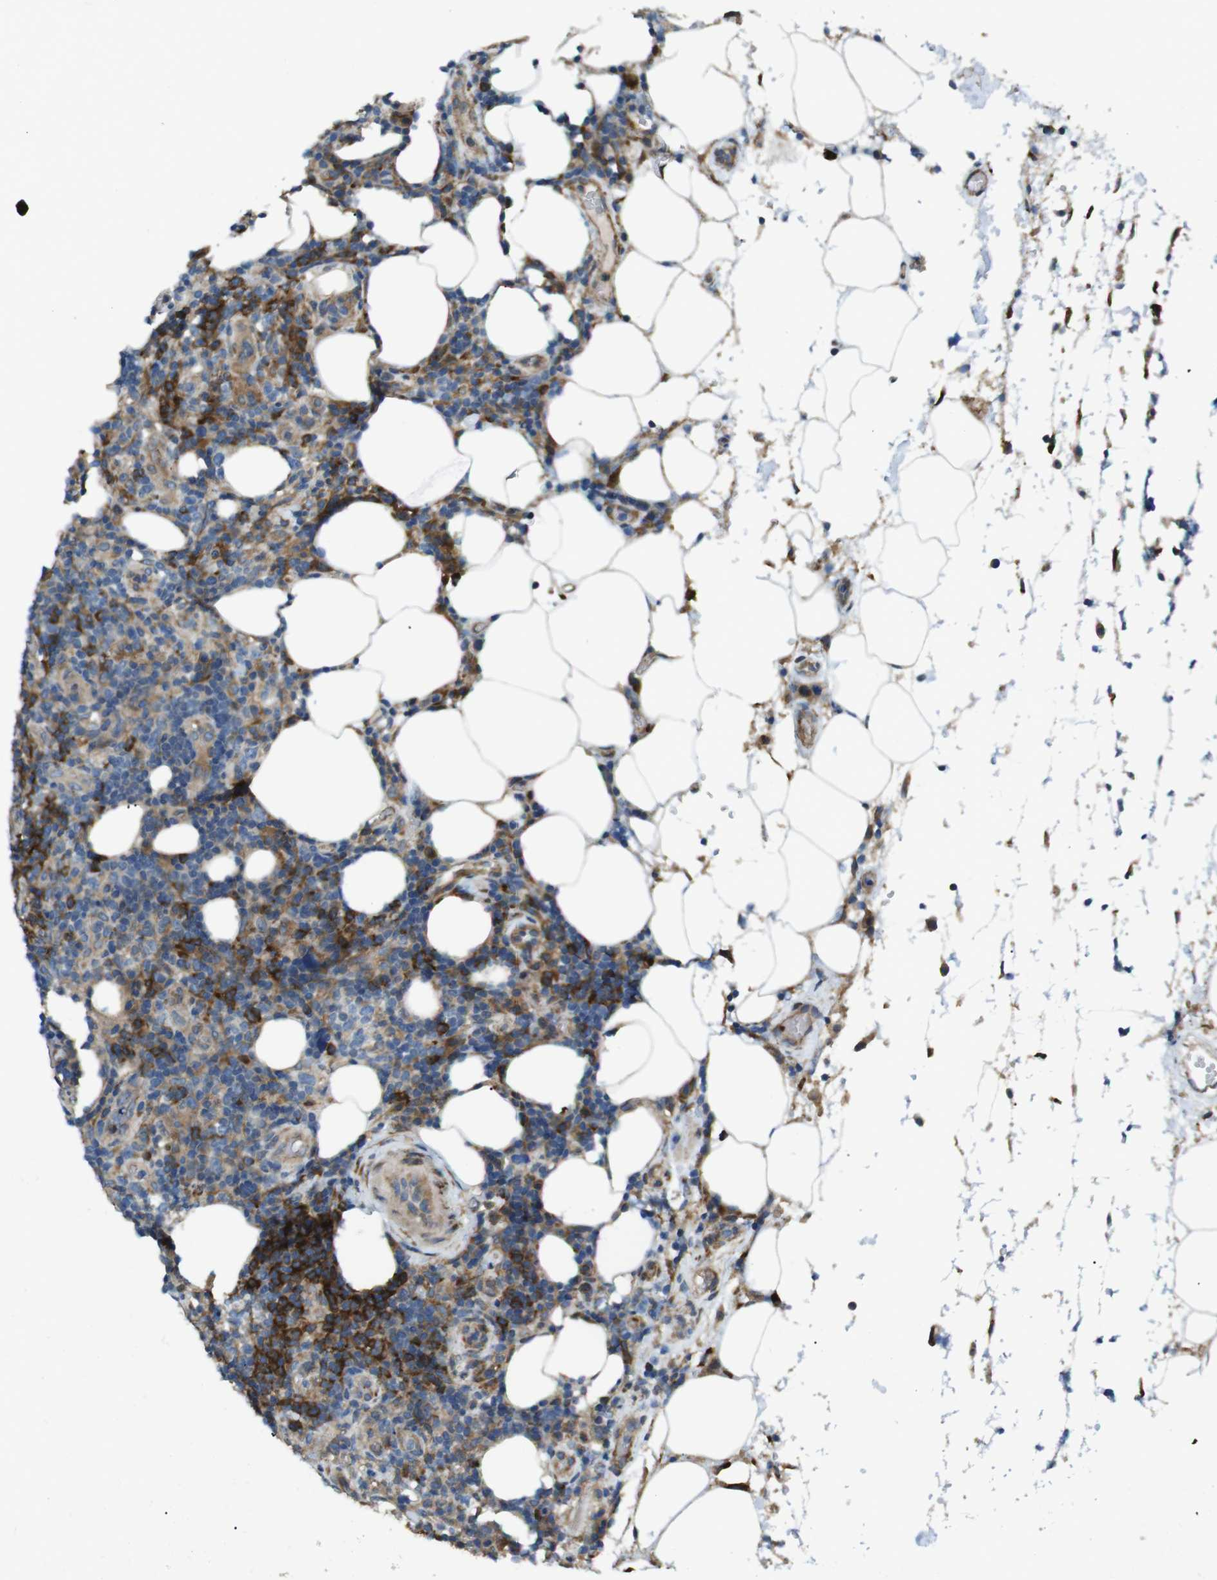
{"staining": {"intensity": "strong", "quantity": "<25%", "location": "cytoplasmic/membranous"}, "tissue": "lymphoma", "cell_type": "Tumor cells", "image_type": "cancer", "snomed": [{"axis": "morphology", "description": "Malignant lymphoma, non-Hodgkin's type, High grade"}, {"axis": "topography", "description": "Lymph node"}], "caption": "This is an image of immunohistochemistry staining of malignant lymphoma, non-Hodgkin's type (high-grade), which shows strong expression in the cytoplasmic/membranous of tumor cells.", "gene": "ARHGAP24", "patient": {"sex": "female", "age": 76}}